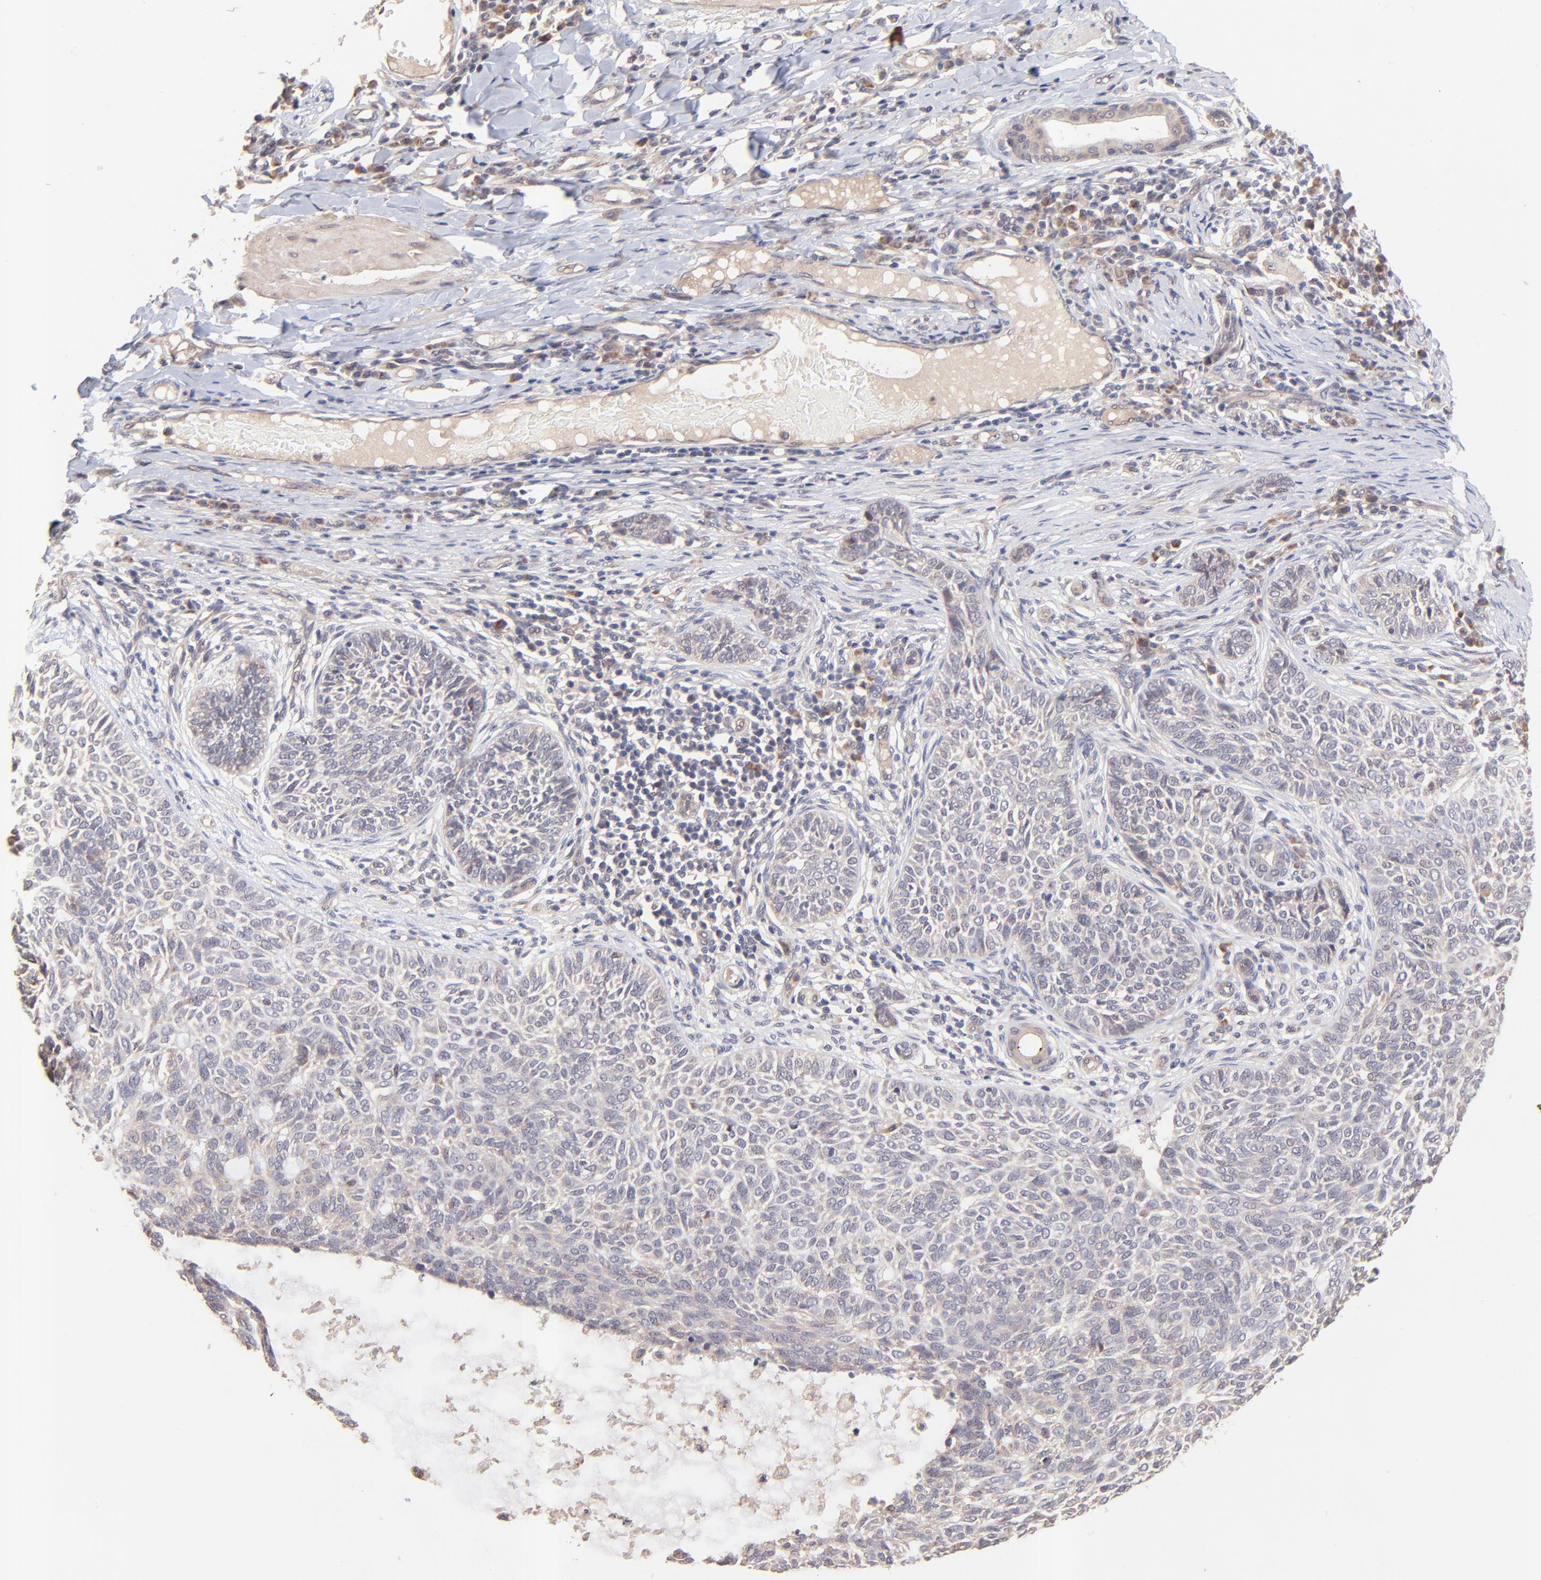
{"staining": {"intensity": "weak", "quantity": "<25%", "location": "cytoplasmic/membranous"}, "tissue": "skin cancer", "cell_type": "Tumor cells", "image_type": "cancer", "snomed": [{"axis": "morphology", "description": "Basal cell carcinoma"}, {"axis": "topography", "description": "Skin"}], "caption": "Immunohistochemistry (IHC) micrograph of human skin cancer stained for a protein (brown), which shows no expression in tumor cells.", "gene": "BAIAP2L2", "patient": {"sex": "male", "age": 87}}